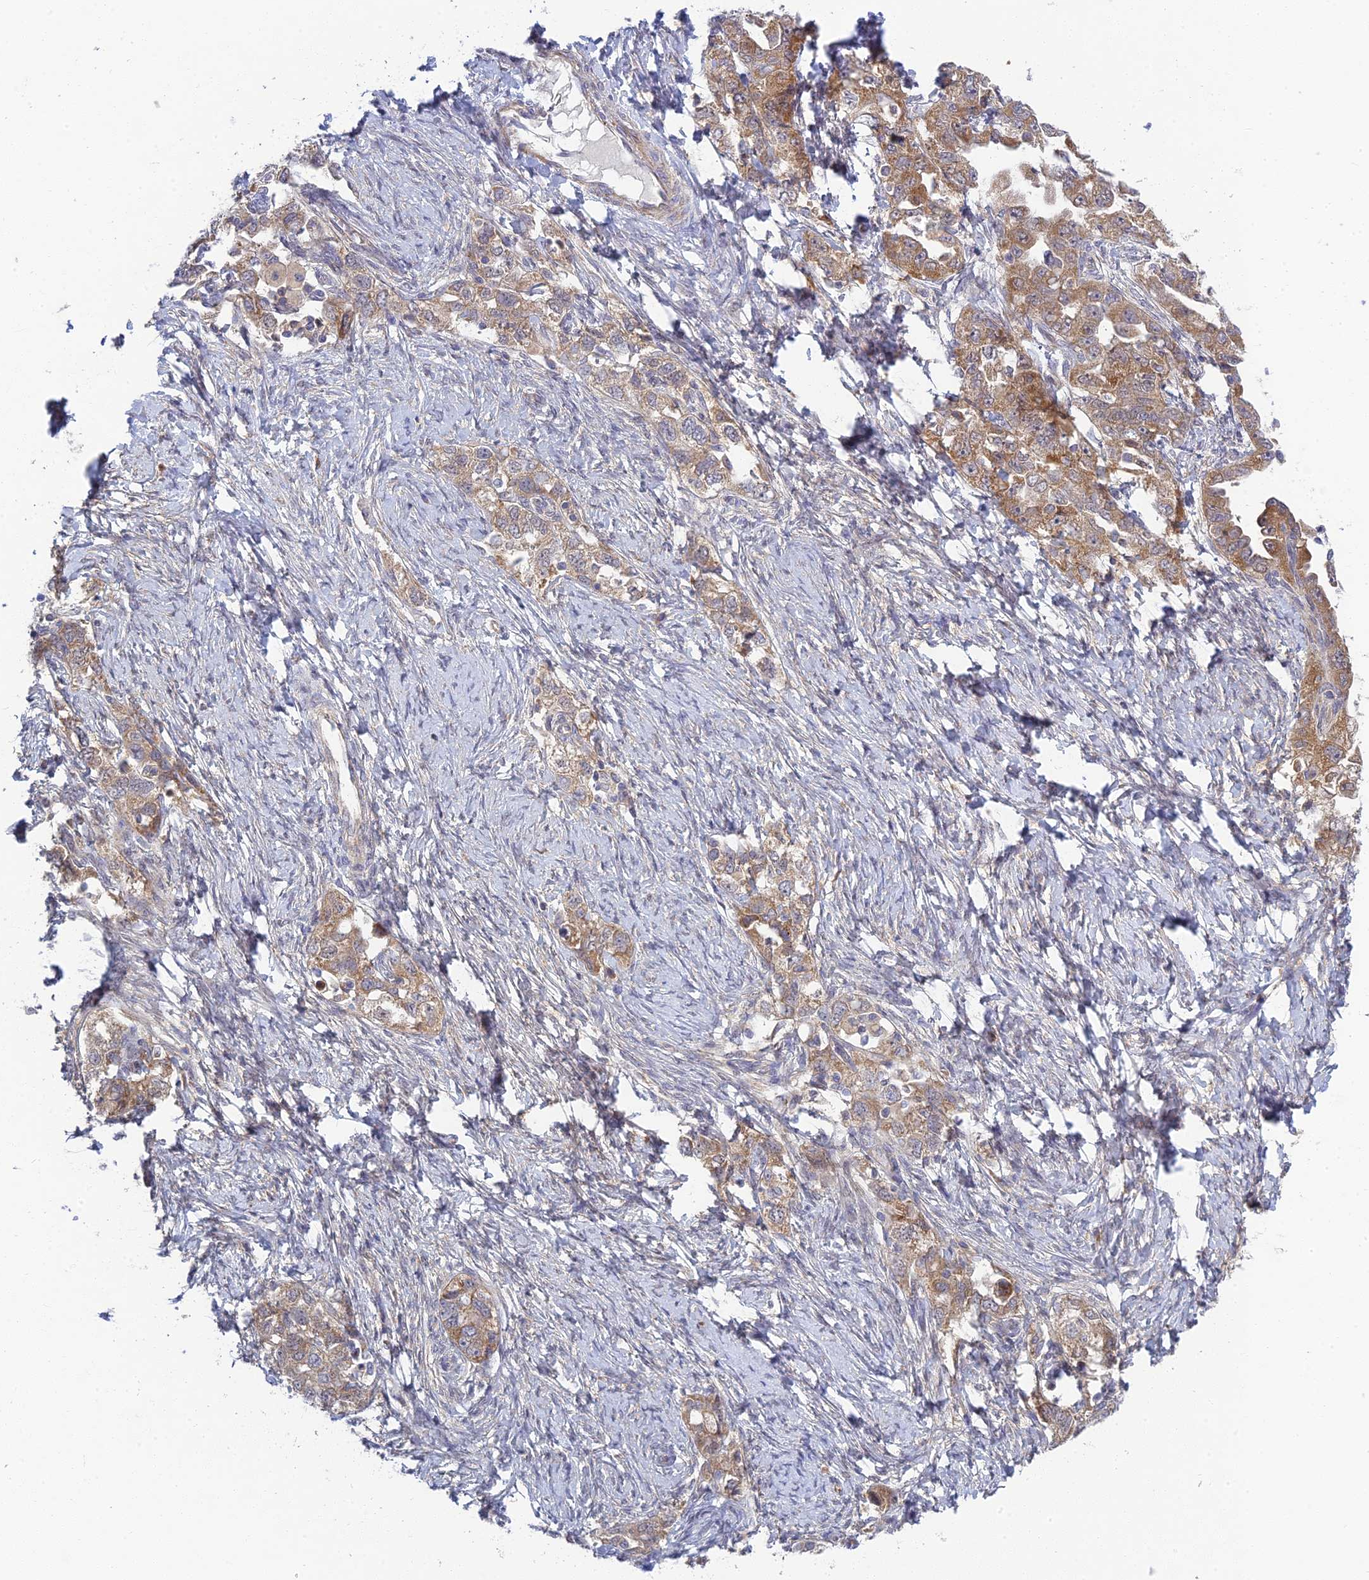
{"staining": {"intensity": "moderate", "quantity": ">75%", "location": "cytoplasmic/membranous"}, "tissue": "ovarian cancer", "cell_type": "Tumor cells", "image_type": "cancer", "snomed": [{"axis": "morphology", "description": "Carcinoma, NOS"}, {"axis": "morphology", "description": "Cystadenocarcinoma, serous, NOS"}, {"axis": "topography", "description": "Ovary"}], "caption": "Ovarian cancer was stained to show a protein in brown. There is medium levels of moderate cytoplasmic/membranous staining in approximately >75% of tumor cells. (DAB = brown stain, brightfield microscopy at high magnification).", "gene": "INCA1", "patient": {"sex": "female", "age": 69}}